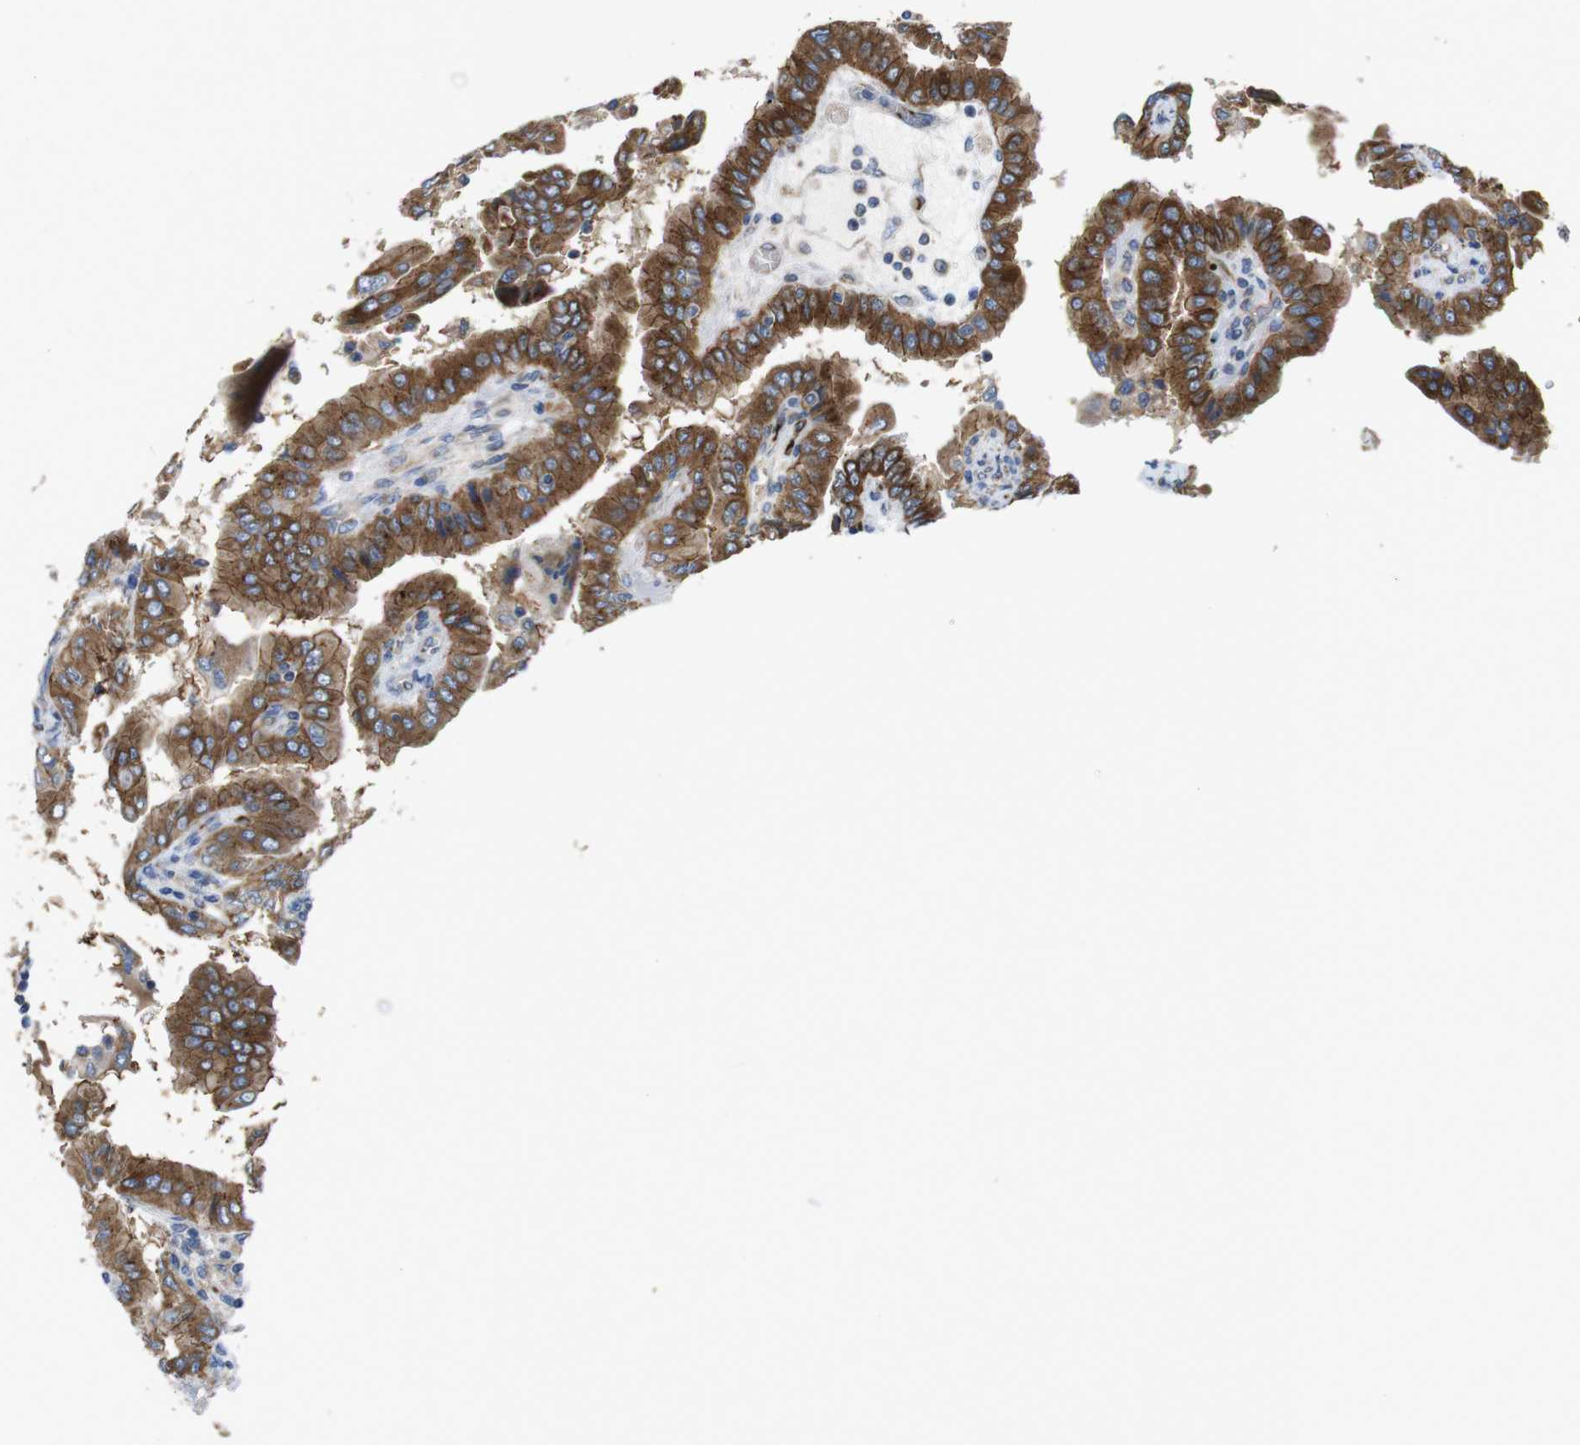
{"staining": {"intensity": "strong", "quantity": ">75%", "location": "cytoplasmic/membranous"}, "tissue": "thyroid cancer", "cell_type": "Tumor cells", "image_type": "cancer", "snomed": [{"axis": "morphology", "description": "Papillary adenocarcinoma, NOS"}, {"axis": "topography", "description": "Thyroid gland"}], "caption": "DAB (3,3'-diaminobenzidine) immunohistochemical staining of papillary adenocarcinoma (thyroid) exhibits strong cytoplasmic/membranous protein positivity in approximately >75% of tumor cells.", "gene": "EFCAB14", "patient": {"sex": "male", "age": 33}}